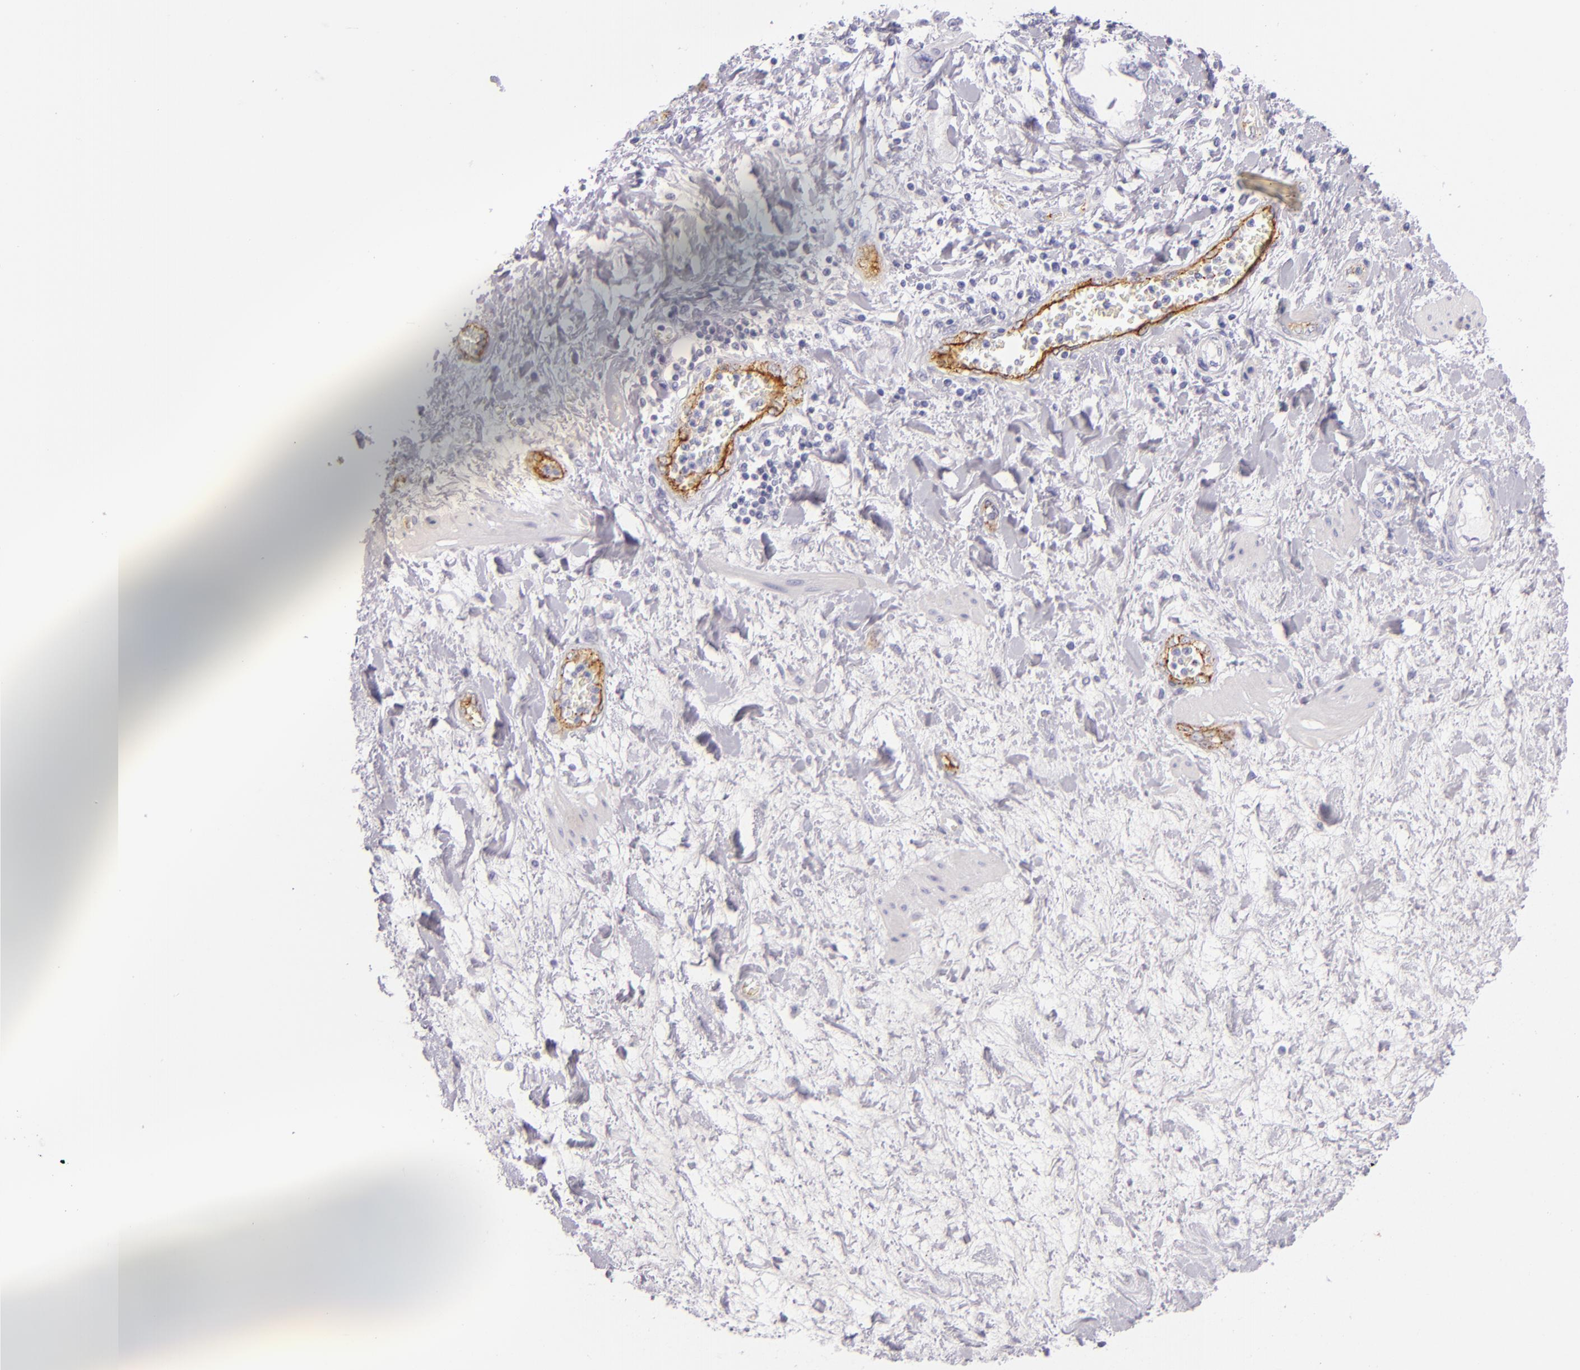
{"staining": {"intensity": "negative", "quantity": "none", "location": "none"}, "tissue": "ovarian cancer", "cell_type": "Tumor cells", "image_type": "cancer", "snomed": [{"axis": "morphology", "description": "Cystadenocarcinoma, serous, NOS"}, {"axis": "topography", "description": "Ovary"}], "caption": "Immunohistochemistry histopathology image of human serous cystadenocarcinoma (ovarian) stained for a protein (brown), which exhibits no positivity in tumor cells. The staining was performed using DAB (3,3'-diaminobenzidine) to visualize the protein expression in brown, while the nuclei were stained in blue with hematoxylin (Magnification: 20x).", "gene": "SELP", "patient": {"sex": "female", "age": 63}}